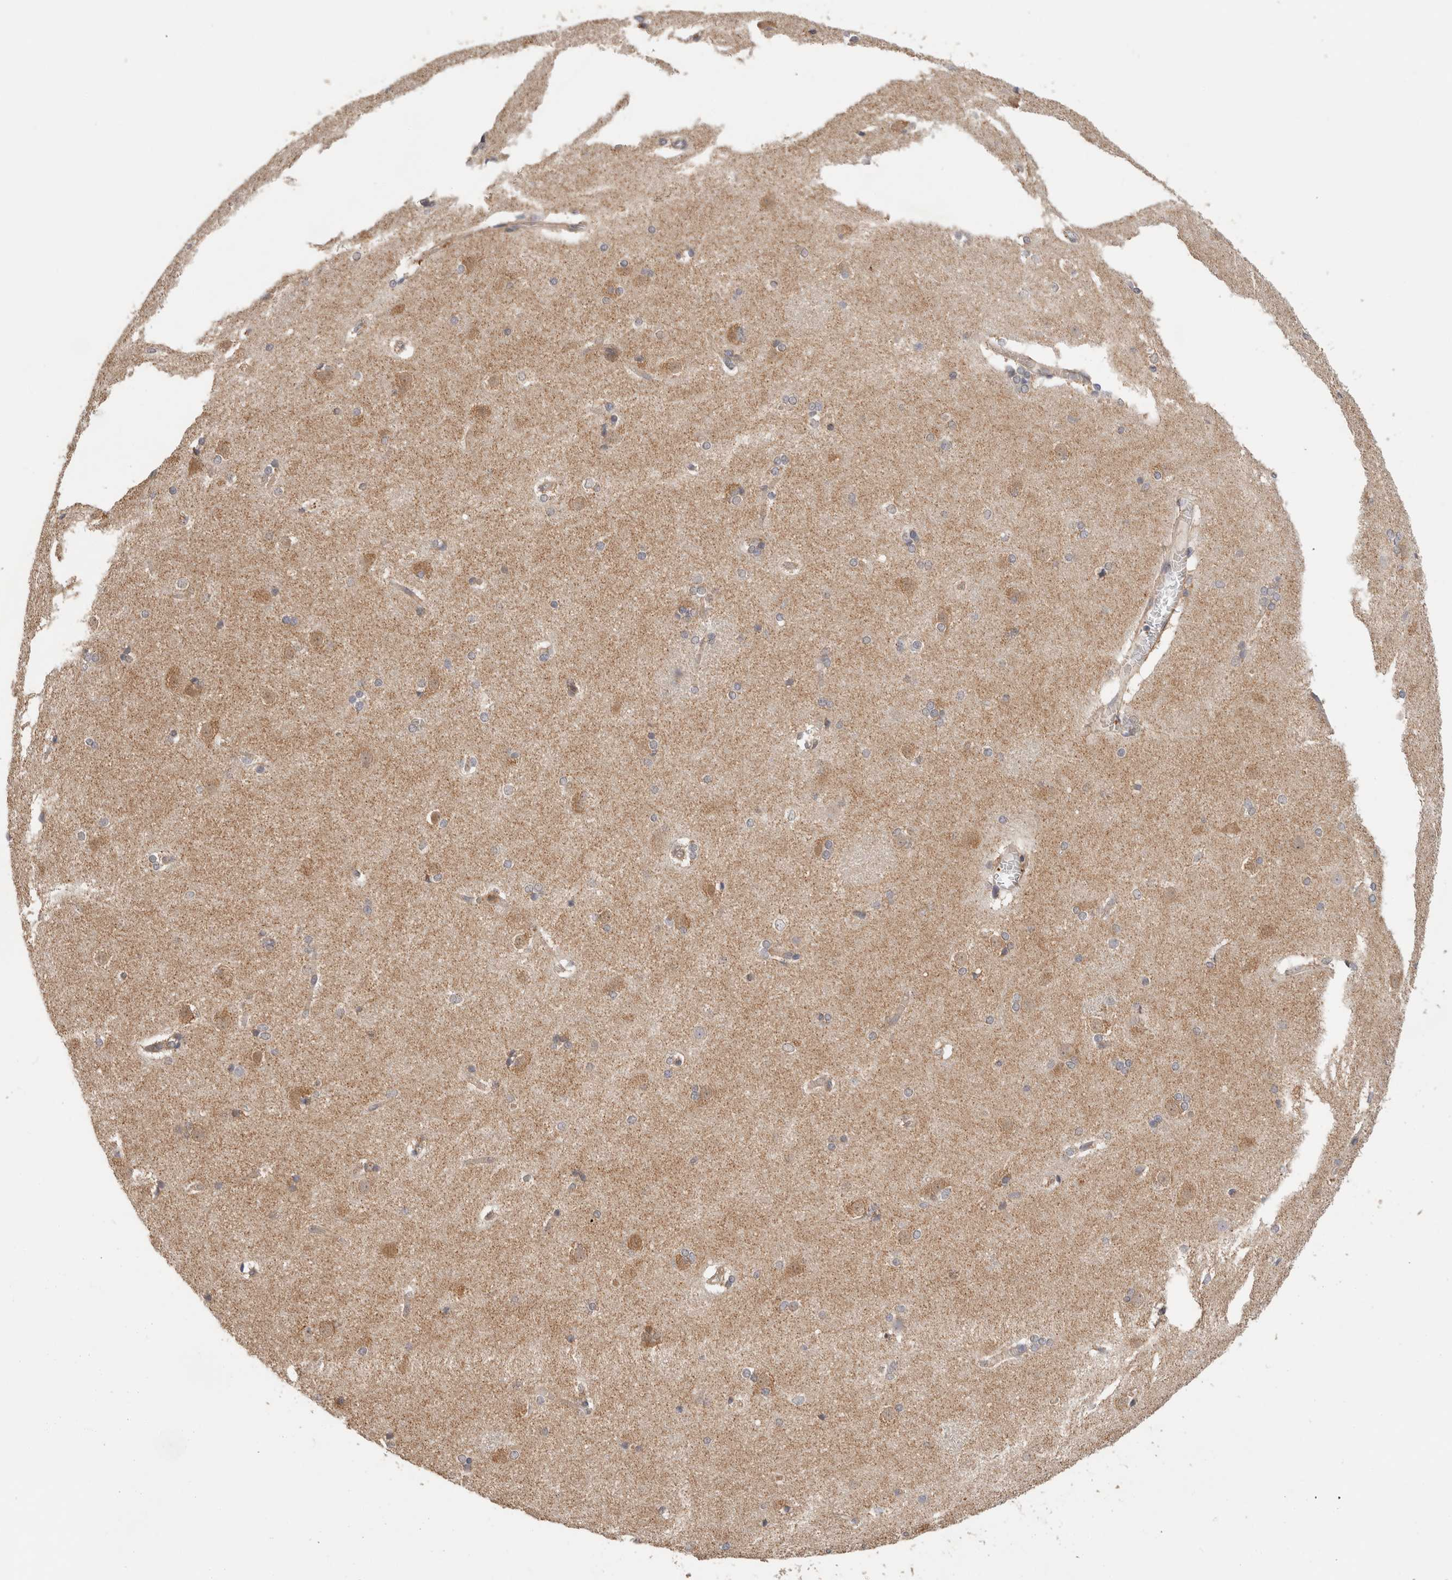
{"staining": {"intensity": "weak", "quantity": "<25%", "location": "cytoplasmic/membranous"}, "tissue": "caudate", "cell_type": "Glial cells", "image_type": "normal", "snomed": [{"axis": "morphology", "description": "Normal tissue, NOS"}, {"axis": "topography", "description": "Lateral ventricle wall"}], "caption": "Immunohistochemistry histopathology image of benign caudate stained for a protein (brown), which reveals no positivity in glial cells. (Stains: DAB (3,3'-diaminobenzidine) immunohistochemistry with hematoxylin counter stain, Microscopy: brightfield microscopy at high magnification).", "gene": "C8orf44", "patient": {"sex": "female", "age": 19}}